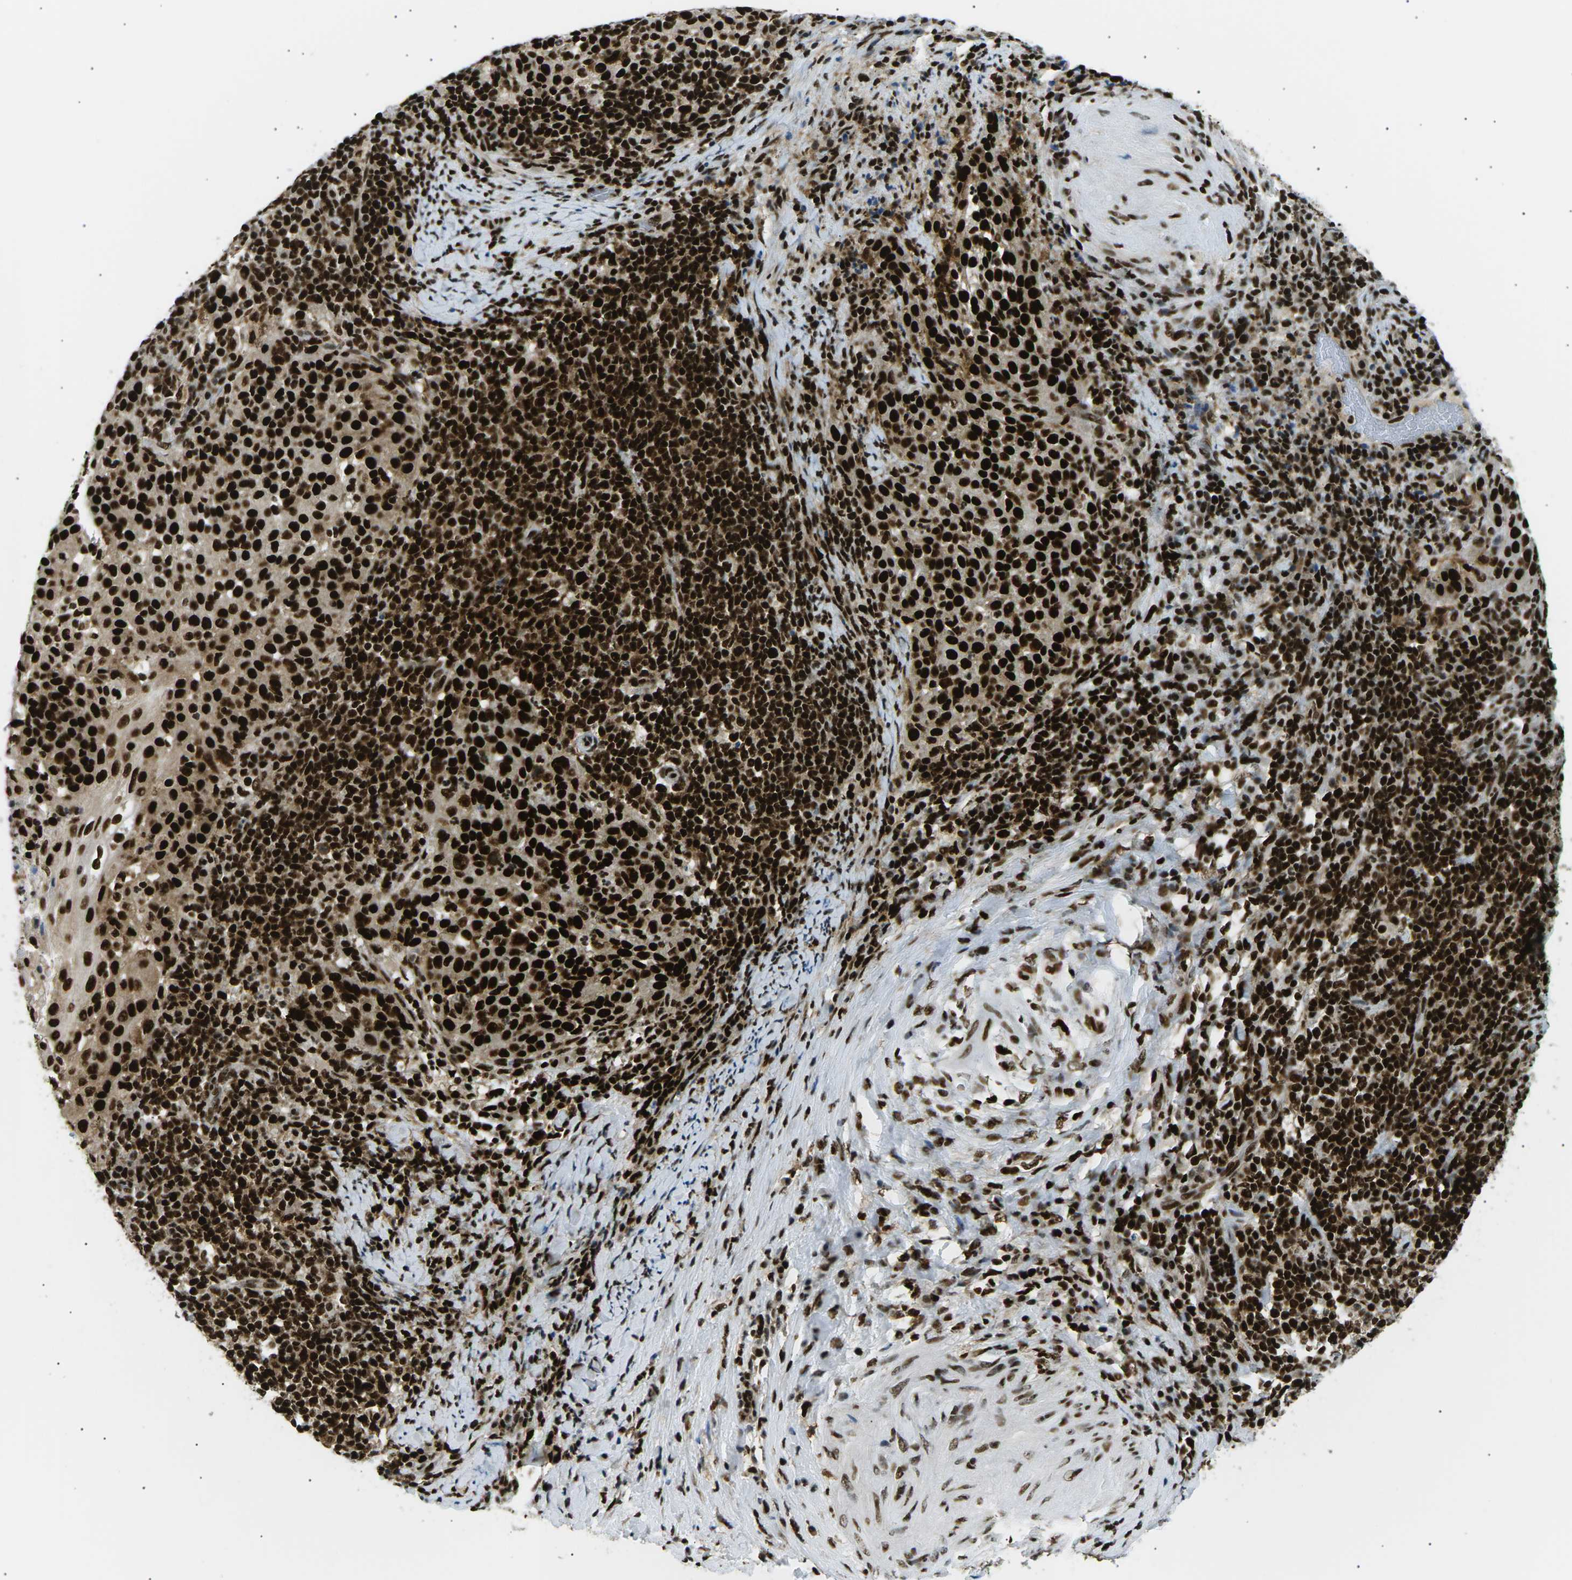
{"staining": {"intensity": "strong", "quantity": ">75%", "location": "nuclear"}, "tissue": "cervical cancer", "cell_type": "Tumor cells", "image_type": "cancer", "snomed": [{"axis": "morphology", "description": "Squamous cell carcinoma, NOS"}, {"axis": "topography", "description": "Cervix"}], "caption": "Immunohistochemical staining of human cervical cancer demonstrates high levels of strong nuclear positivity in approximately >75% of tumor cells.", "gene": "RPA2", "patient": {"sex": "female", "age": 51}}